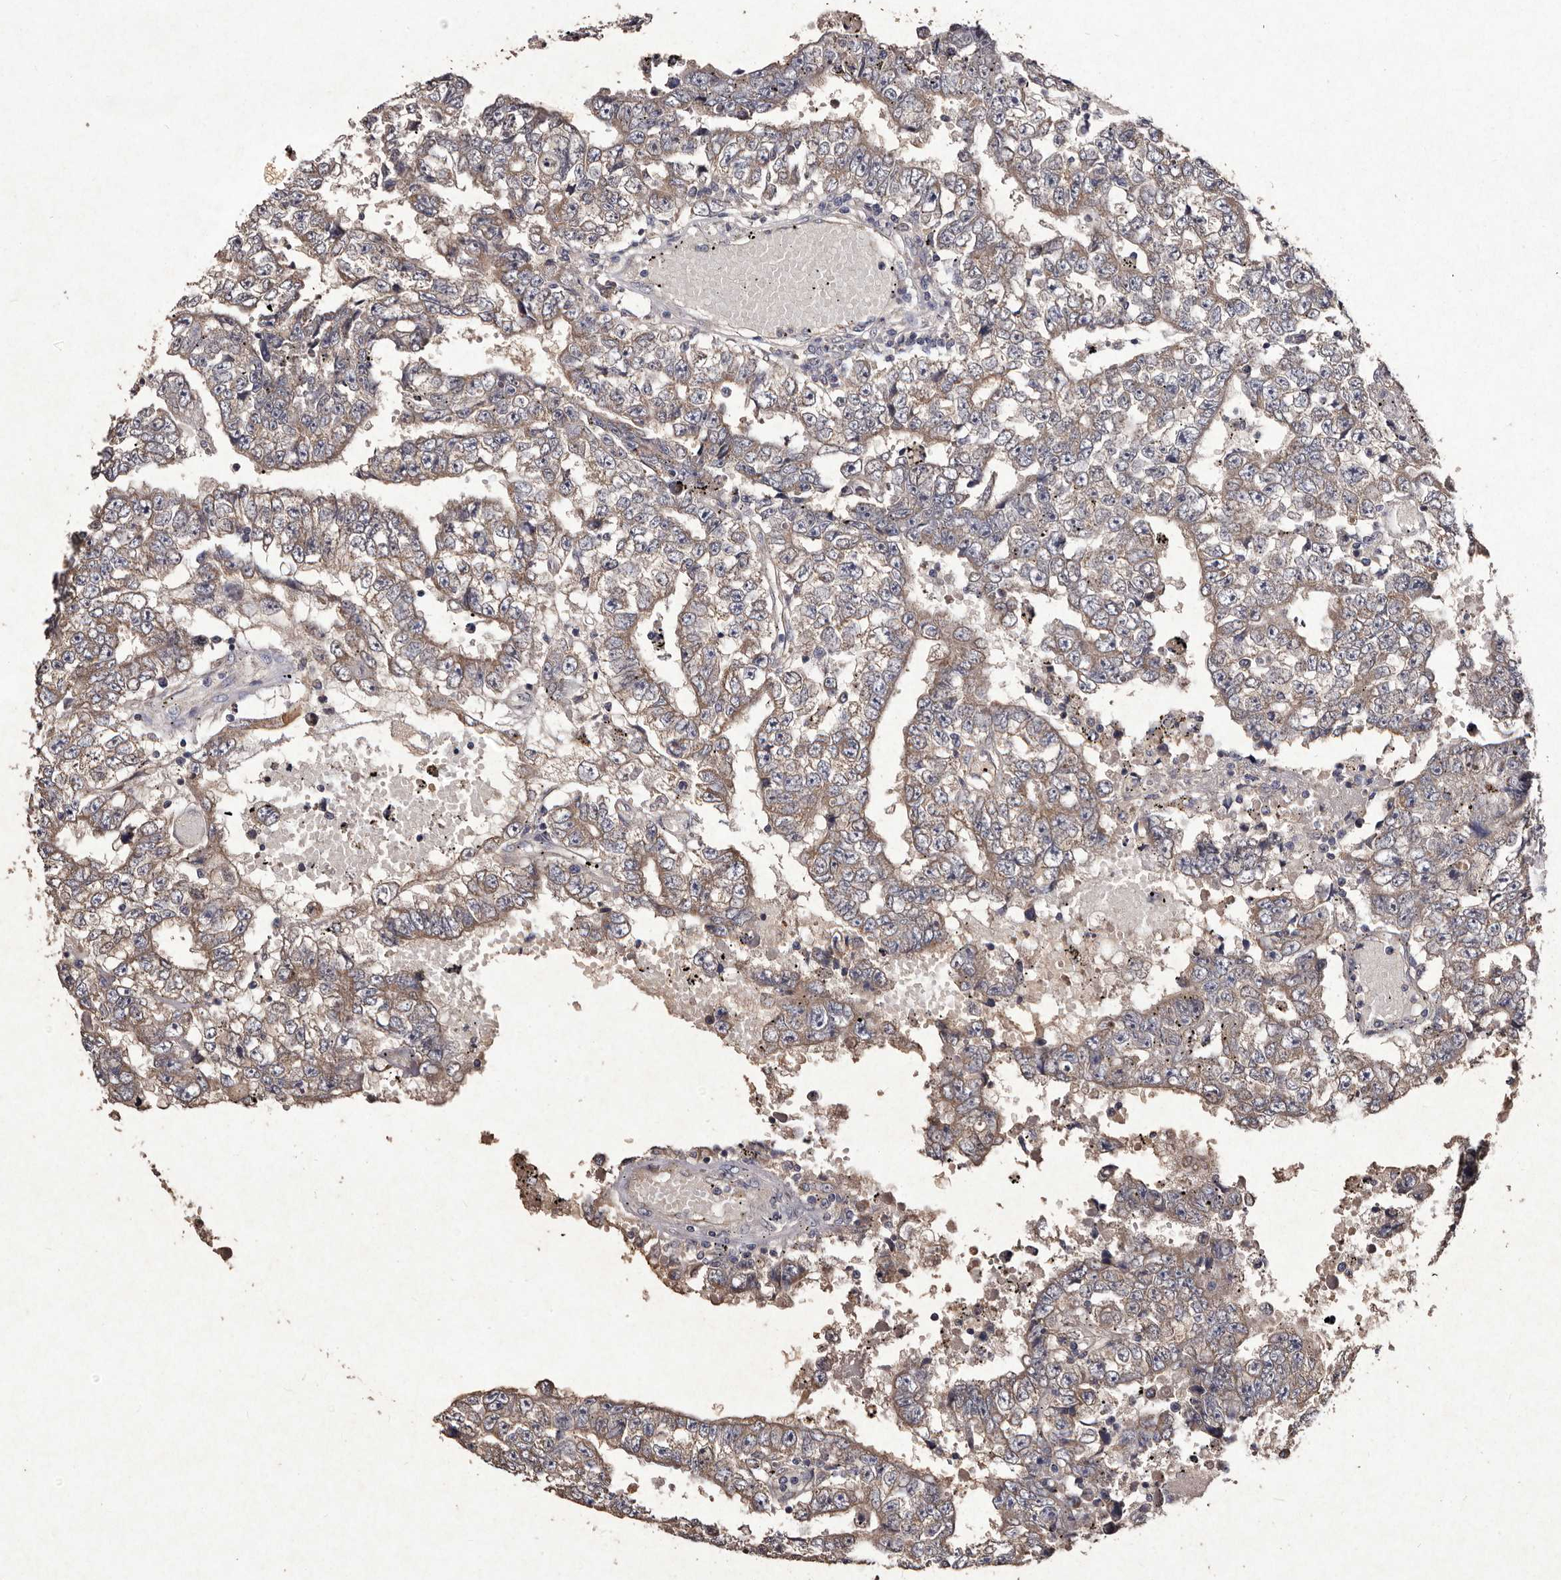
{"staining": {"intensity": "moderate", "quantity": "25%-75%", "location": "cytoplasmic/membranous"}, "tissue": "testis cancer", "cell_type": "Tumor cells", "image_type": "cancer", "snomed": [{"axis": "morphology", "description": "Carcinoma, Embryonal, NOS"}, {"axis": "topography", "description": "Testis"}], "caption": "This image demonstrates IHC staining of embryonal carcinoma (testis), with medium moderate cytoplasmic/membranous positivity in approximately 25%-75% of tumor cells.", "gene": "TFB1M", "patient": {"sex": "male", "age": 25}}